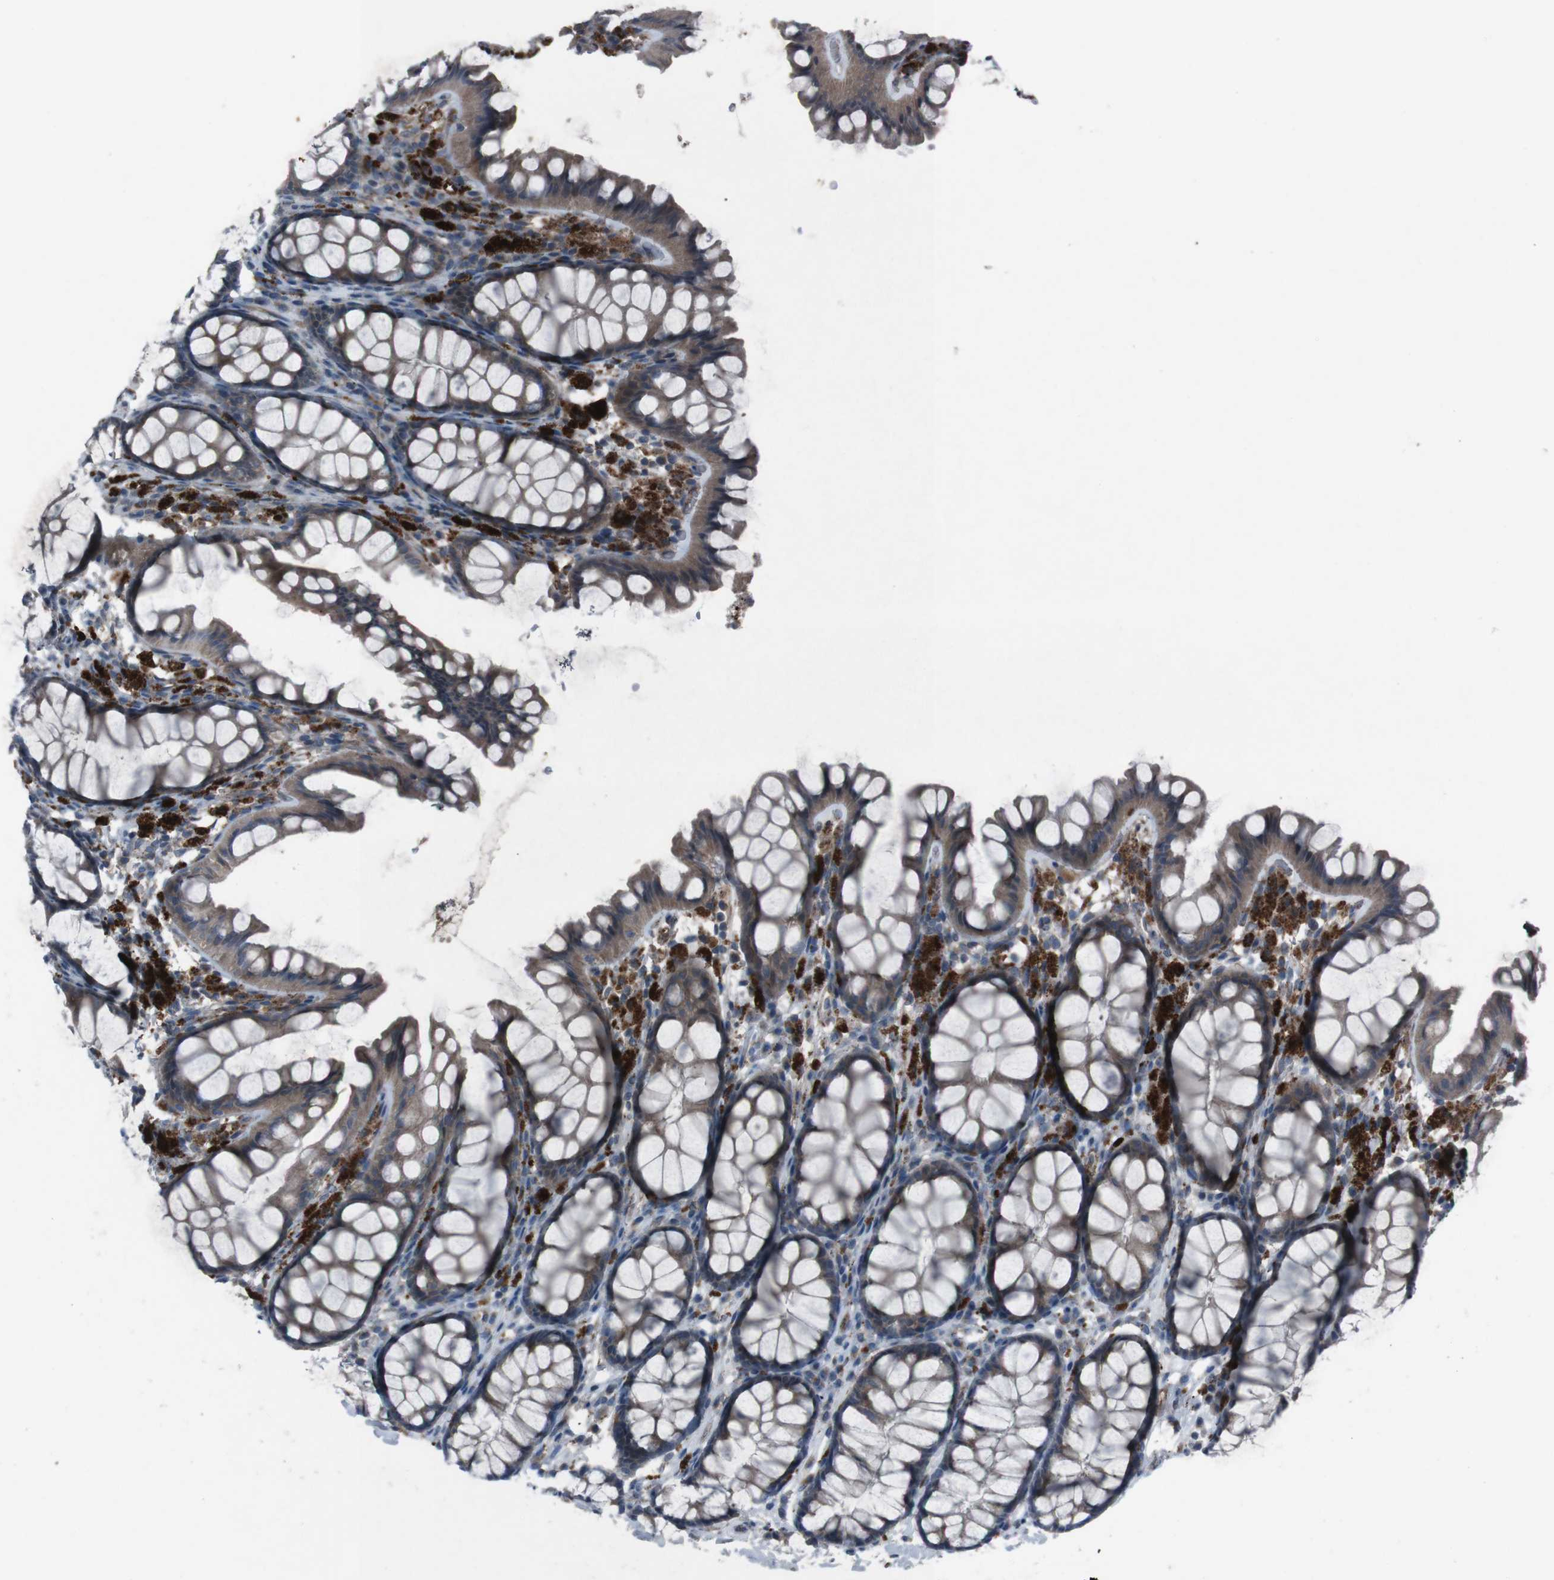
{"staining": {"intensity": "negative", "quantity": "none", "location": "none"}, "tissue": "colon", "cell_type": "Endothelial cells", "image_type": "normal", "snomed": [{"axis": "morphology", "description": "Normal tissue, NOS"}, {"axis": "topography", "description": "Colon"}], "caption": "Benign colon was stained to show a protein in brown. There is no significant positivity in endothelial cells. (Stains: DAB IHC with hematoxylin counter stain, Microscopy: brightfield microscopy at high magnification).", "gene": "EFNA5", "patient": {"sex": "female", "age": 55}}